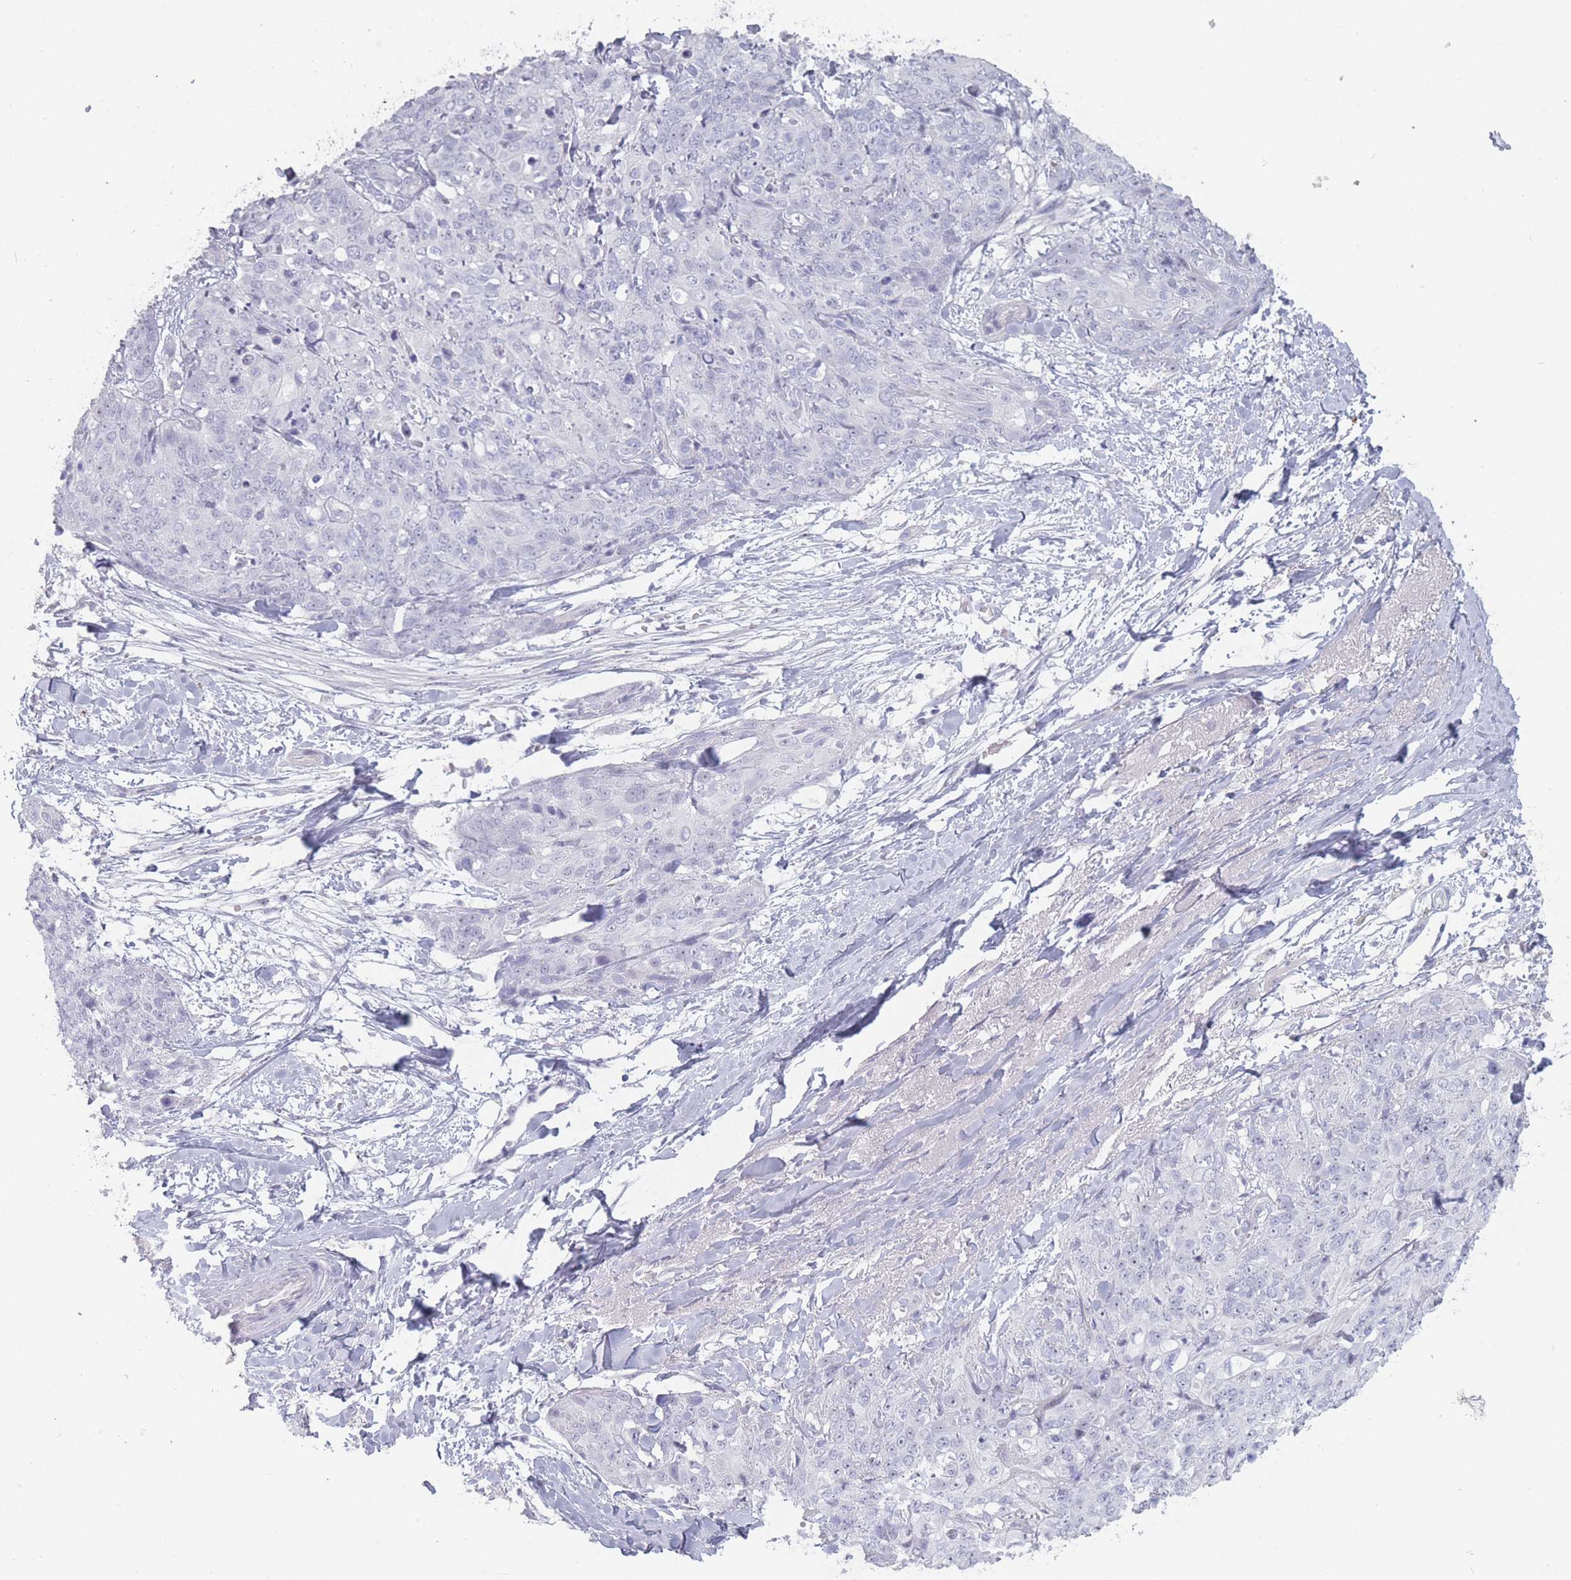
{"staining": {"intensity": "negative", "quantity": "none", "location": "none"}, "tissue": "skin cancer", "cell_type": "Tumor cells", "image_type": "cancer", "snomed": [{"axis": "morphology", "description": "Squamous cell carcinoma, NOS"}, {"axis": "topography", "description": "Skin"}, {"axis": "topography", "description": "Vulva"}], "caption": "Immunohistochemistry of skin cancer (squamous cell carcinoma) shows no positivity in tumor cells.", "gene": "ROS1", "patient": {"sex": "female", "age": 85}}